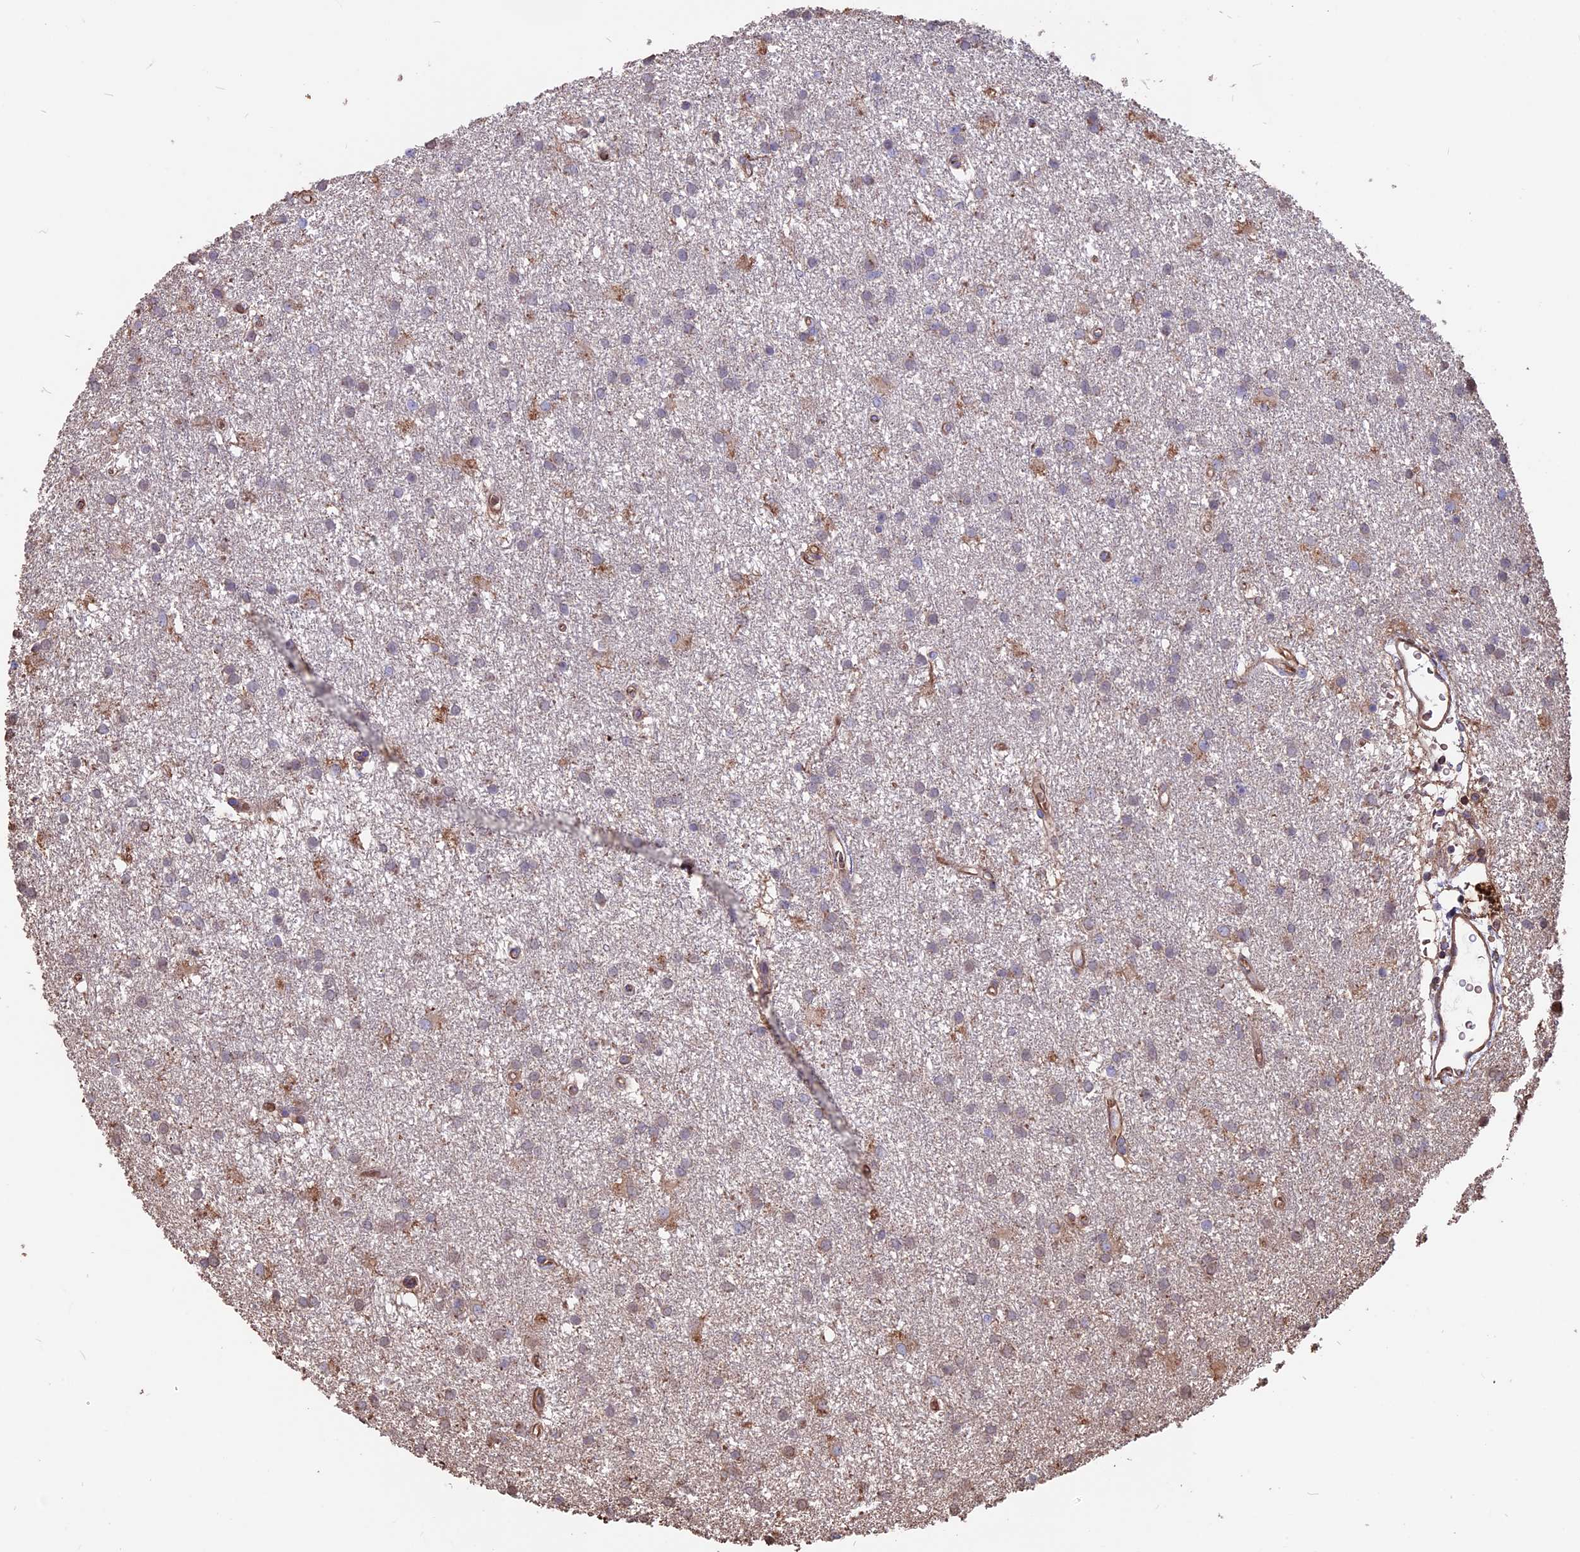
{"staining": {"intensity": "negative", "quantity": "none", "location": "none"}, "tissue": "glioma", "cell_type": "Tumor cells", "image_type": "cancer", "snomed": [{"axis": "morphology", "description": "Glioma, malignant, High grade"}, {"axis": "topography", "description": "Brain"}], "caption": "Tumor cells show no significant positivity in high-grade glioma (malignant).", "gene": "SEH1L", "patient": {"sex": "male", "age": 77}}